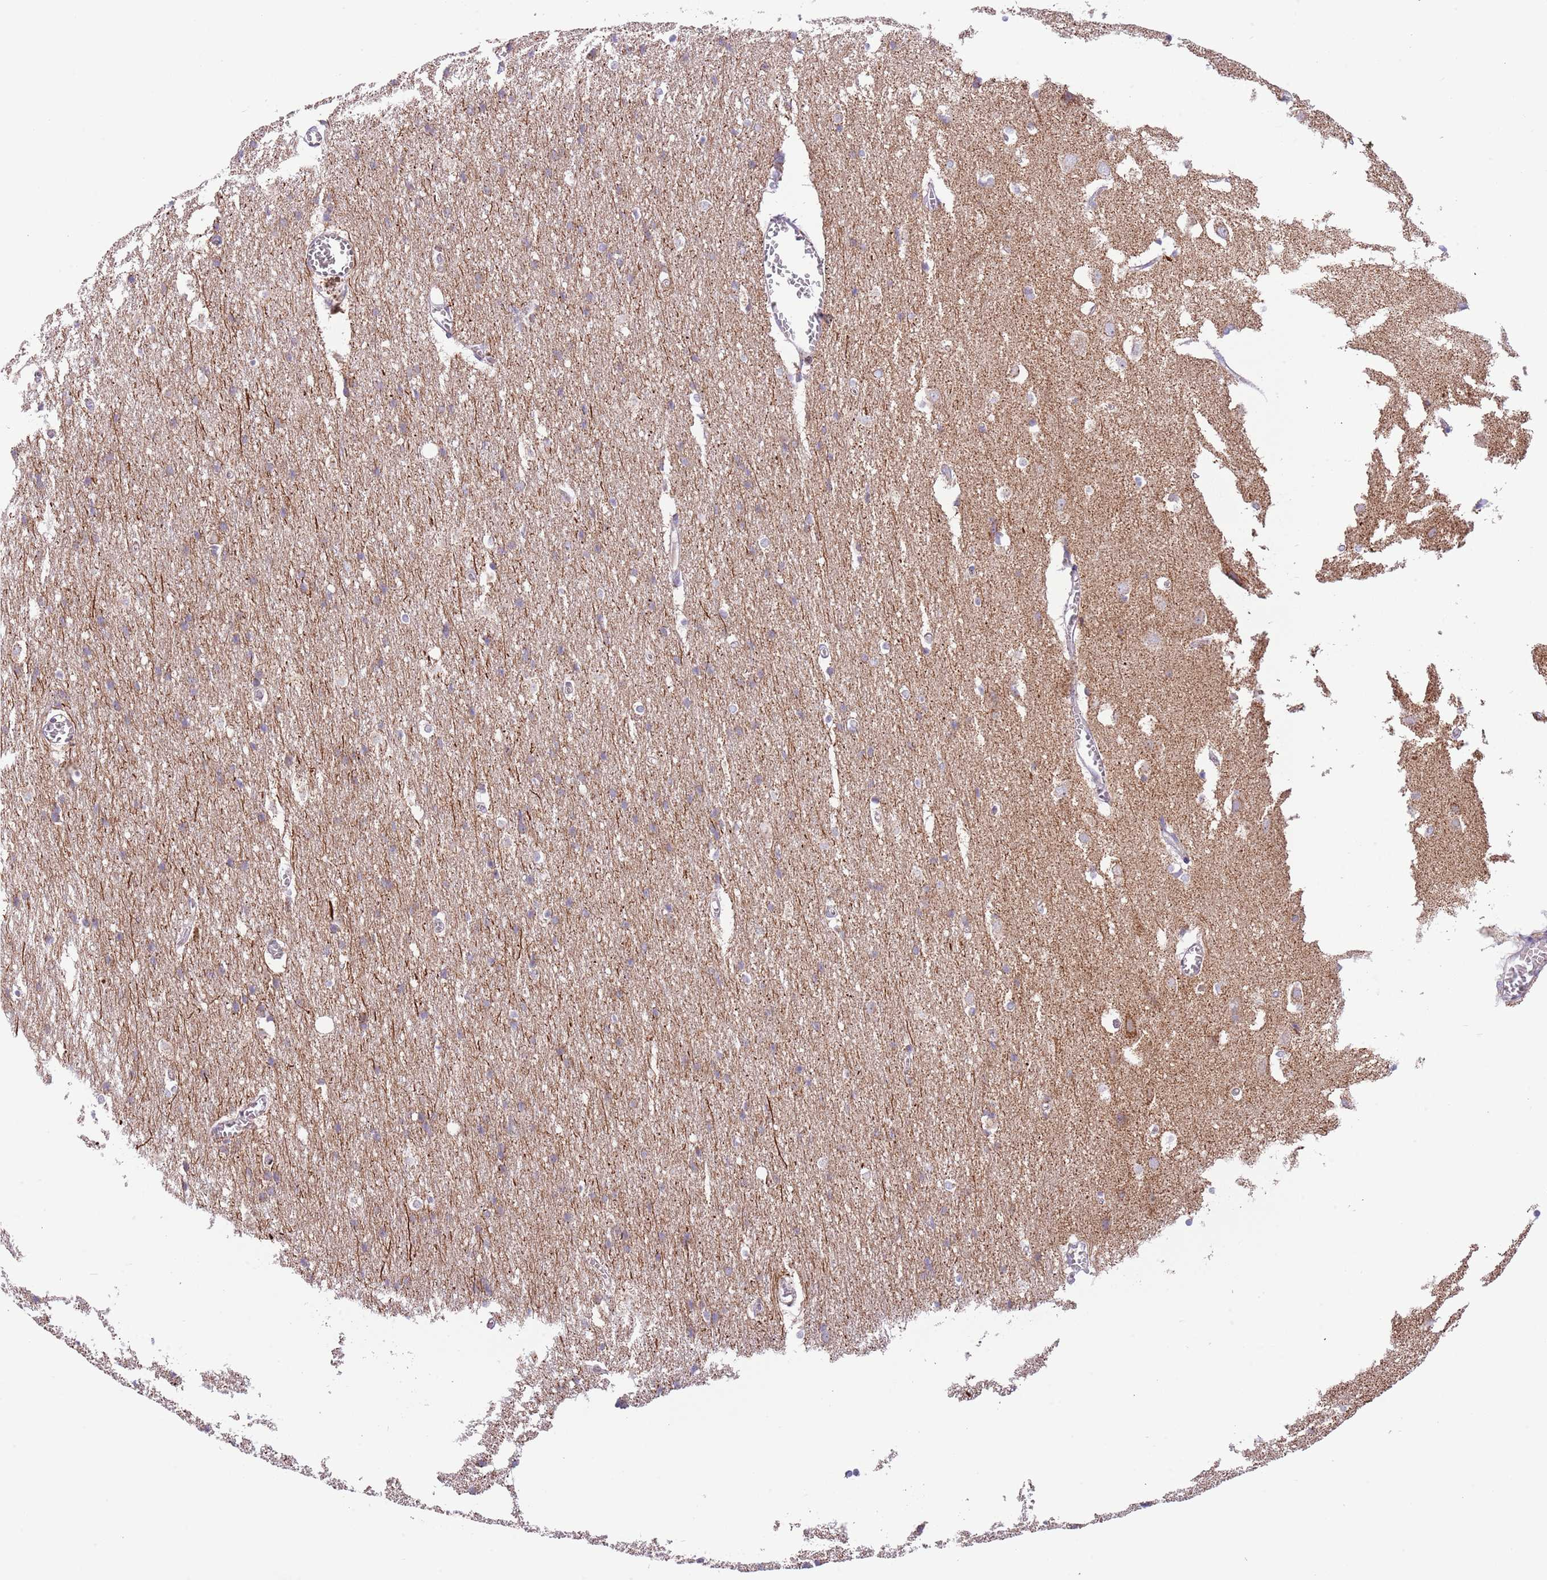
{"staining": {"intensity": "weak", "quantity": ">75%", "location": "cytoplasmic/membranous"}, "tissue": "cerebral cortex", "cell_type": "Endothelial cells", "image_type": "normal", "snomed": [{"axis": "morphology", "description": "Normal tissue, NOS"}, {"axis": "topography", "description": "Cerebral cortex"}], "caption": "Benign cerebral cortex shows weak cytoplasmic/membranous staining in about >75% of endothelial cells (Brightfield microscopy of DAB IHC at high magnification)..", "gene": "LHX6", "patient": {"sex": "male", "age": 54}}